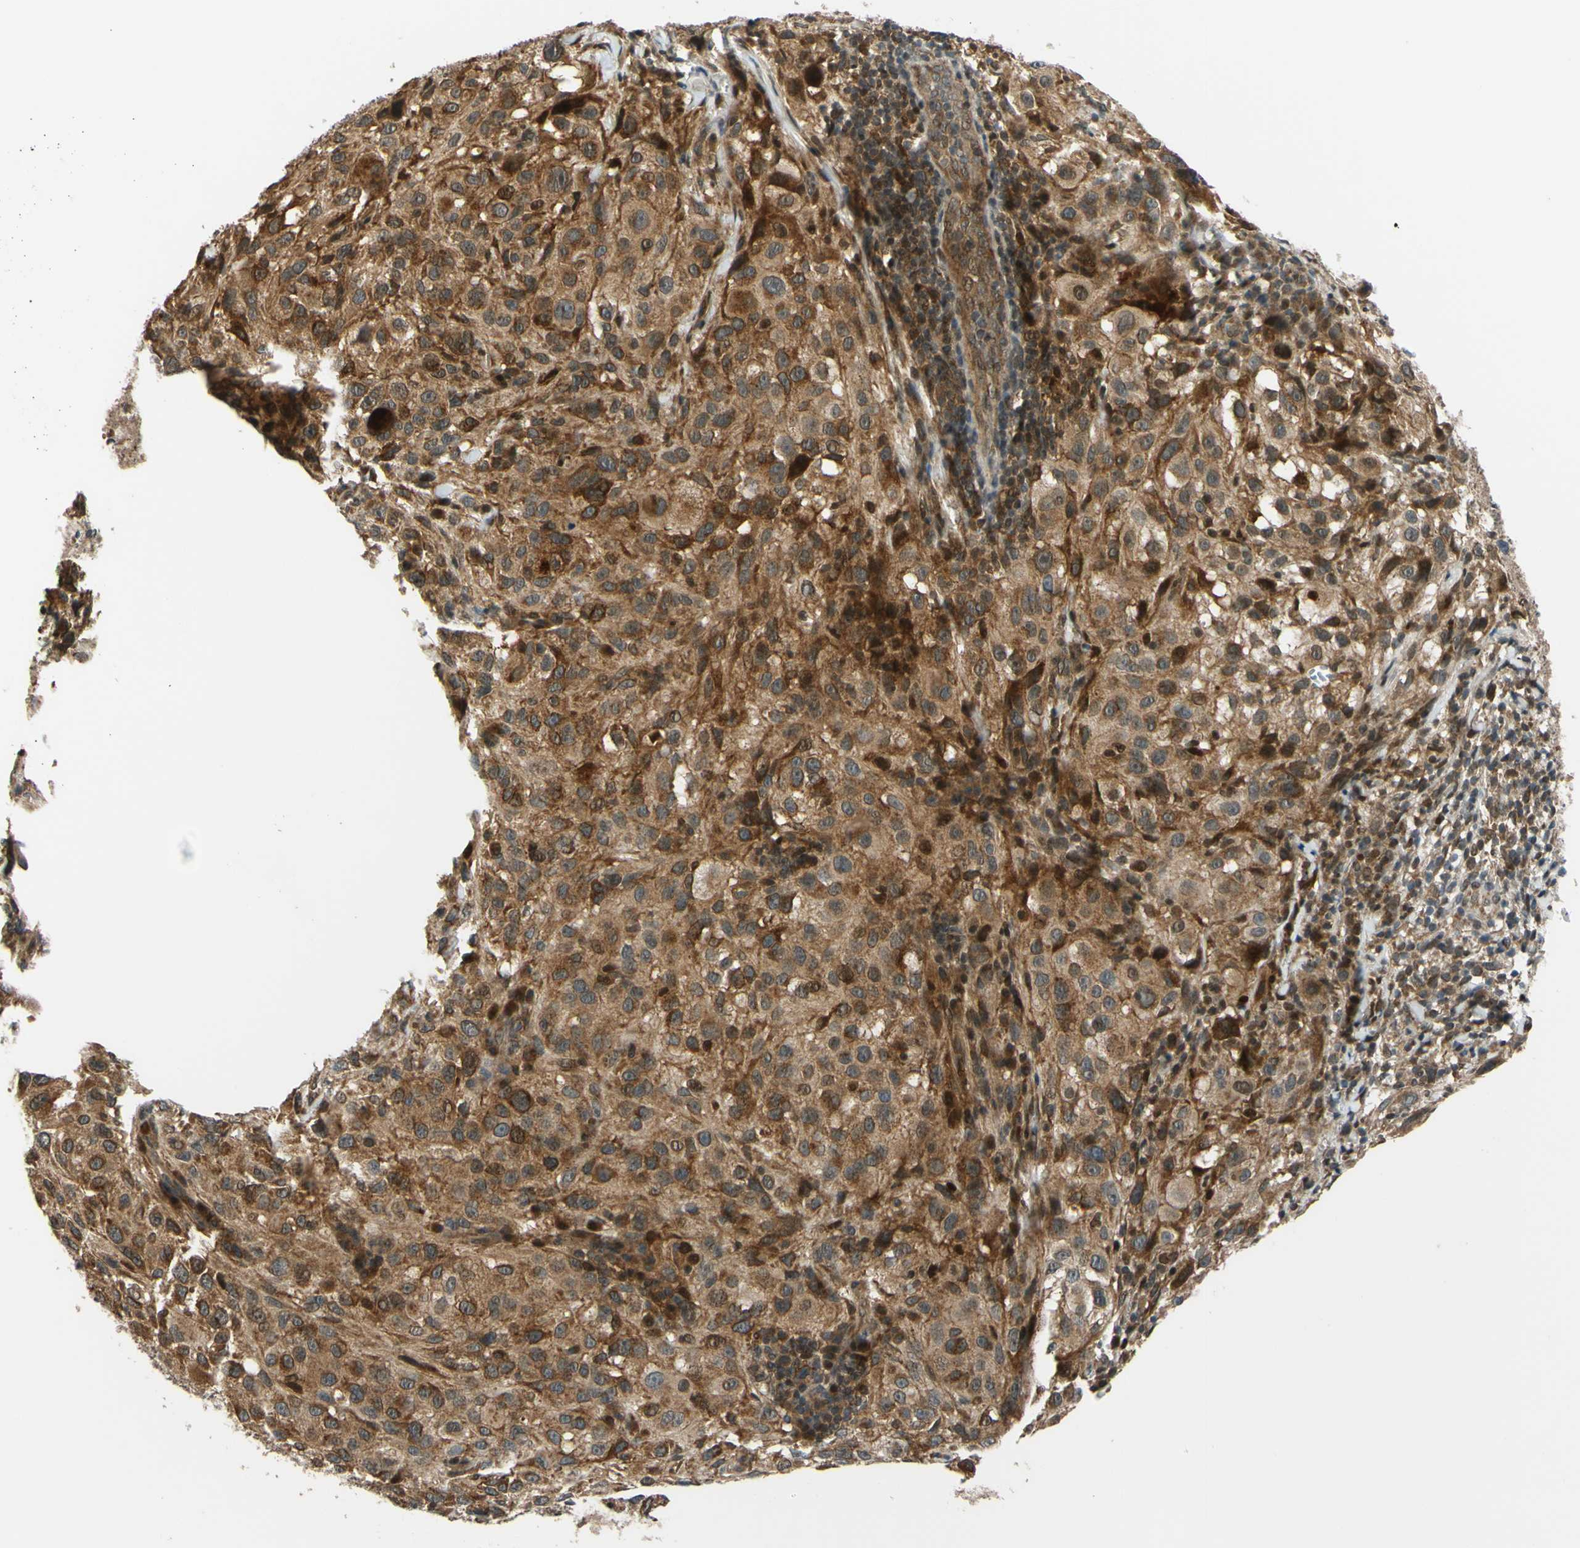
{"staining": {"intensity": "moderate", "quantity": ">75%", "location": "cytoplasmic/membranous,nuclear"}, "tissue": "melanoma", "cell_type": "Tumor cells", "image_type": "cancer", "snomed": [{"axis": "morphology", "description": "Necrosis, NOS"}, {"axis": "morphology", "description": "Malignant melanoma, NOS"}, {"axis": "topography", "description": "Skin"}], "caption": "Melanoma stained with DAB immunohistochemistry (IHC) exhibits medium levels of moderate cytoplasmic/membranous and nuclear positivity in about >75% of tumor cells. Immunohistochemistry (ihc) stains the protein of interest in brown and the nuclei are stained blue.", "gene": "ABCC8", "patient": {"sex": "female", "age": 87}}